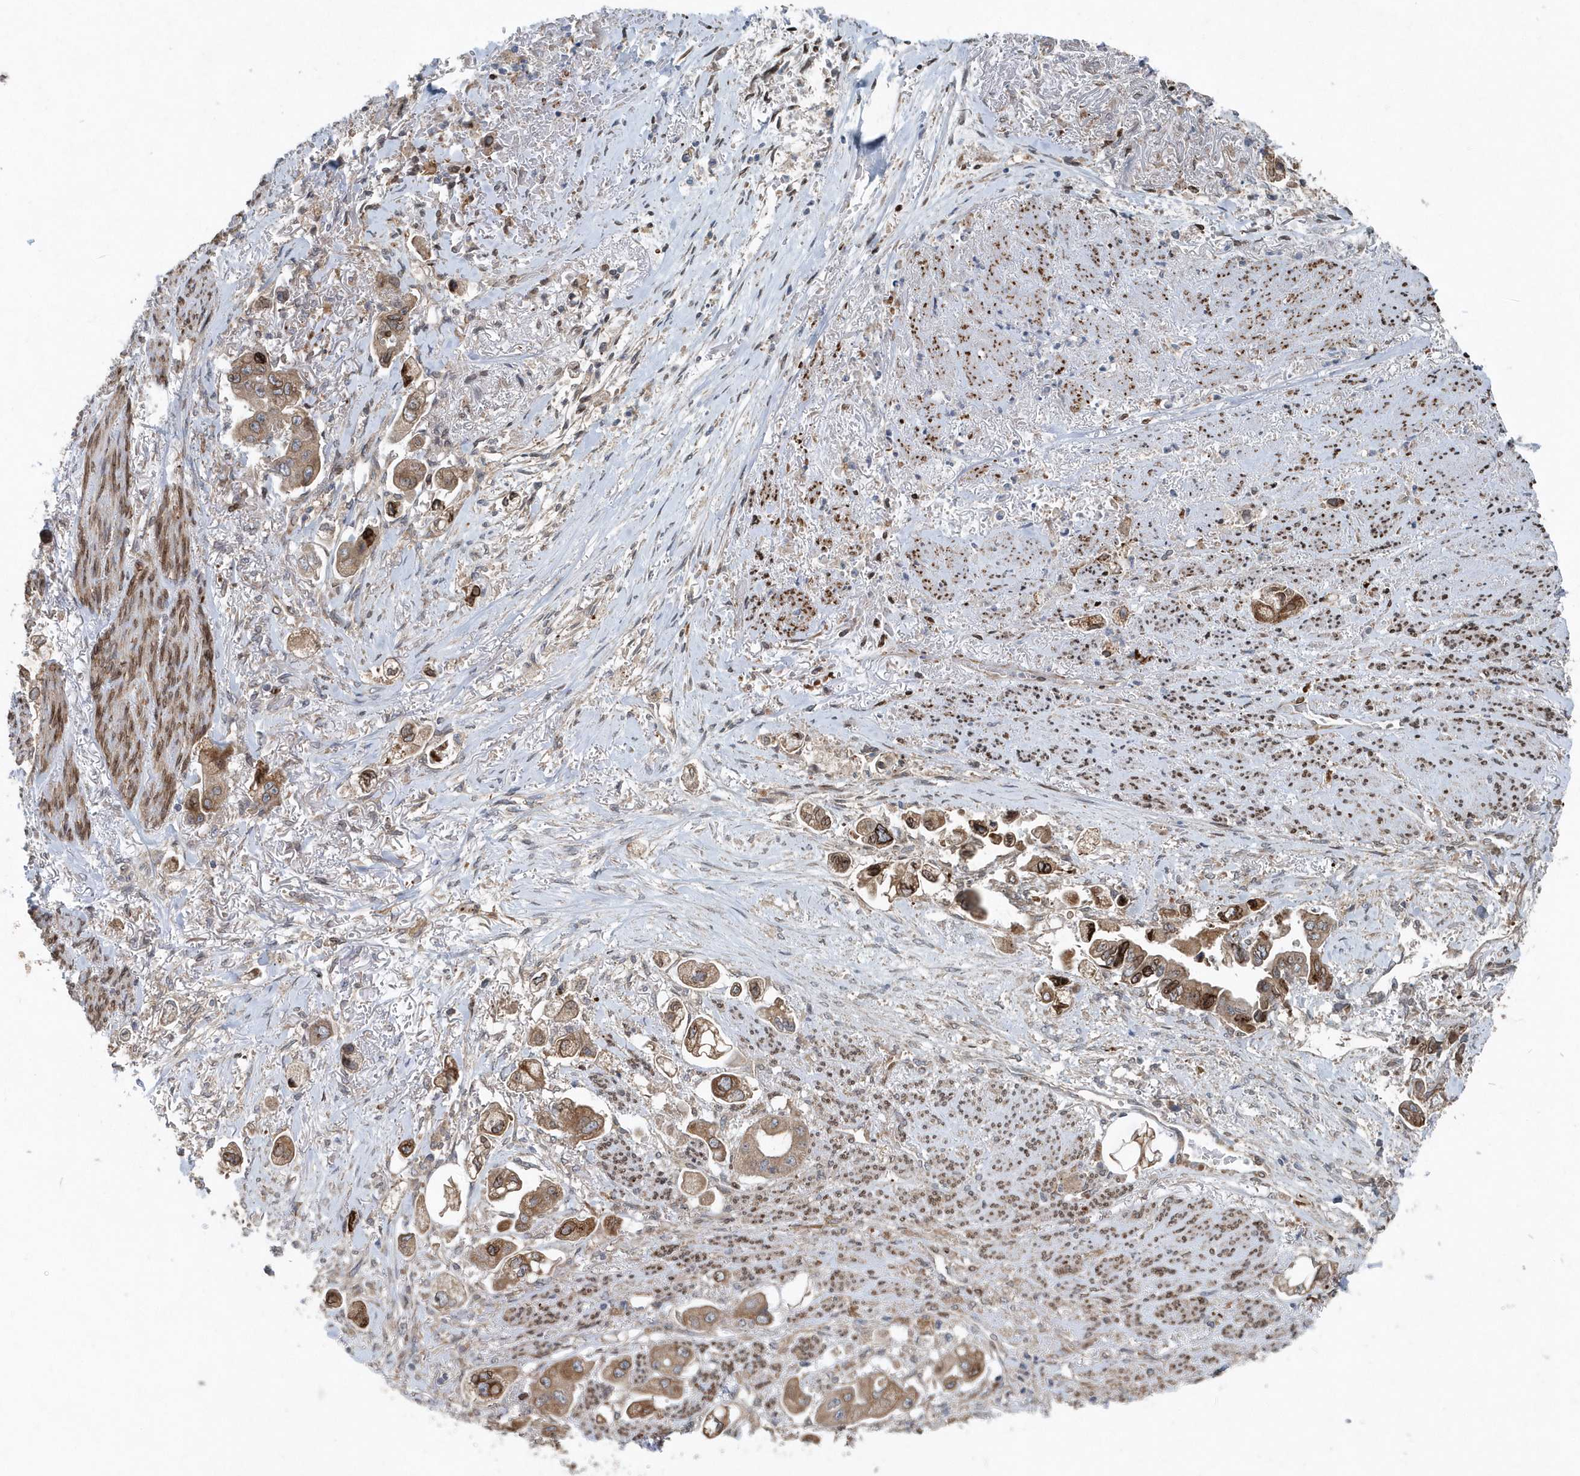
{"staining": {"intensity": "moderate", "quantity": ">75%", "location": "cytoplasmic/membranous"}, "tissue": "stomach cancer", "cell_type": "Tumor cells", "image_type": "cancer", "snomed": [{"axis": "morphology", "description": "Adenocarcinoma, NOS"}, {"axis": "topography", "description": "Stomach"}], "caption": "Immunohistochemical staining of human adenocarcinoma (stomach) exhibits medium levels of moderate cytoplasmic/membranous protein staining in about >75% of tumor cells.", "gene": "MCC", "patient": {"sex": "male", "age": 62}}